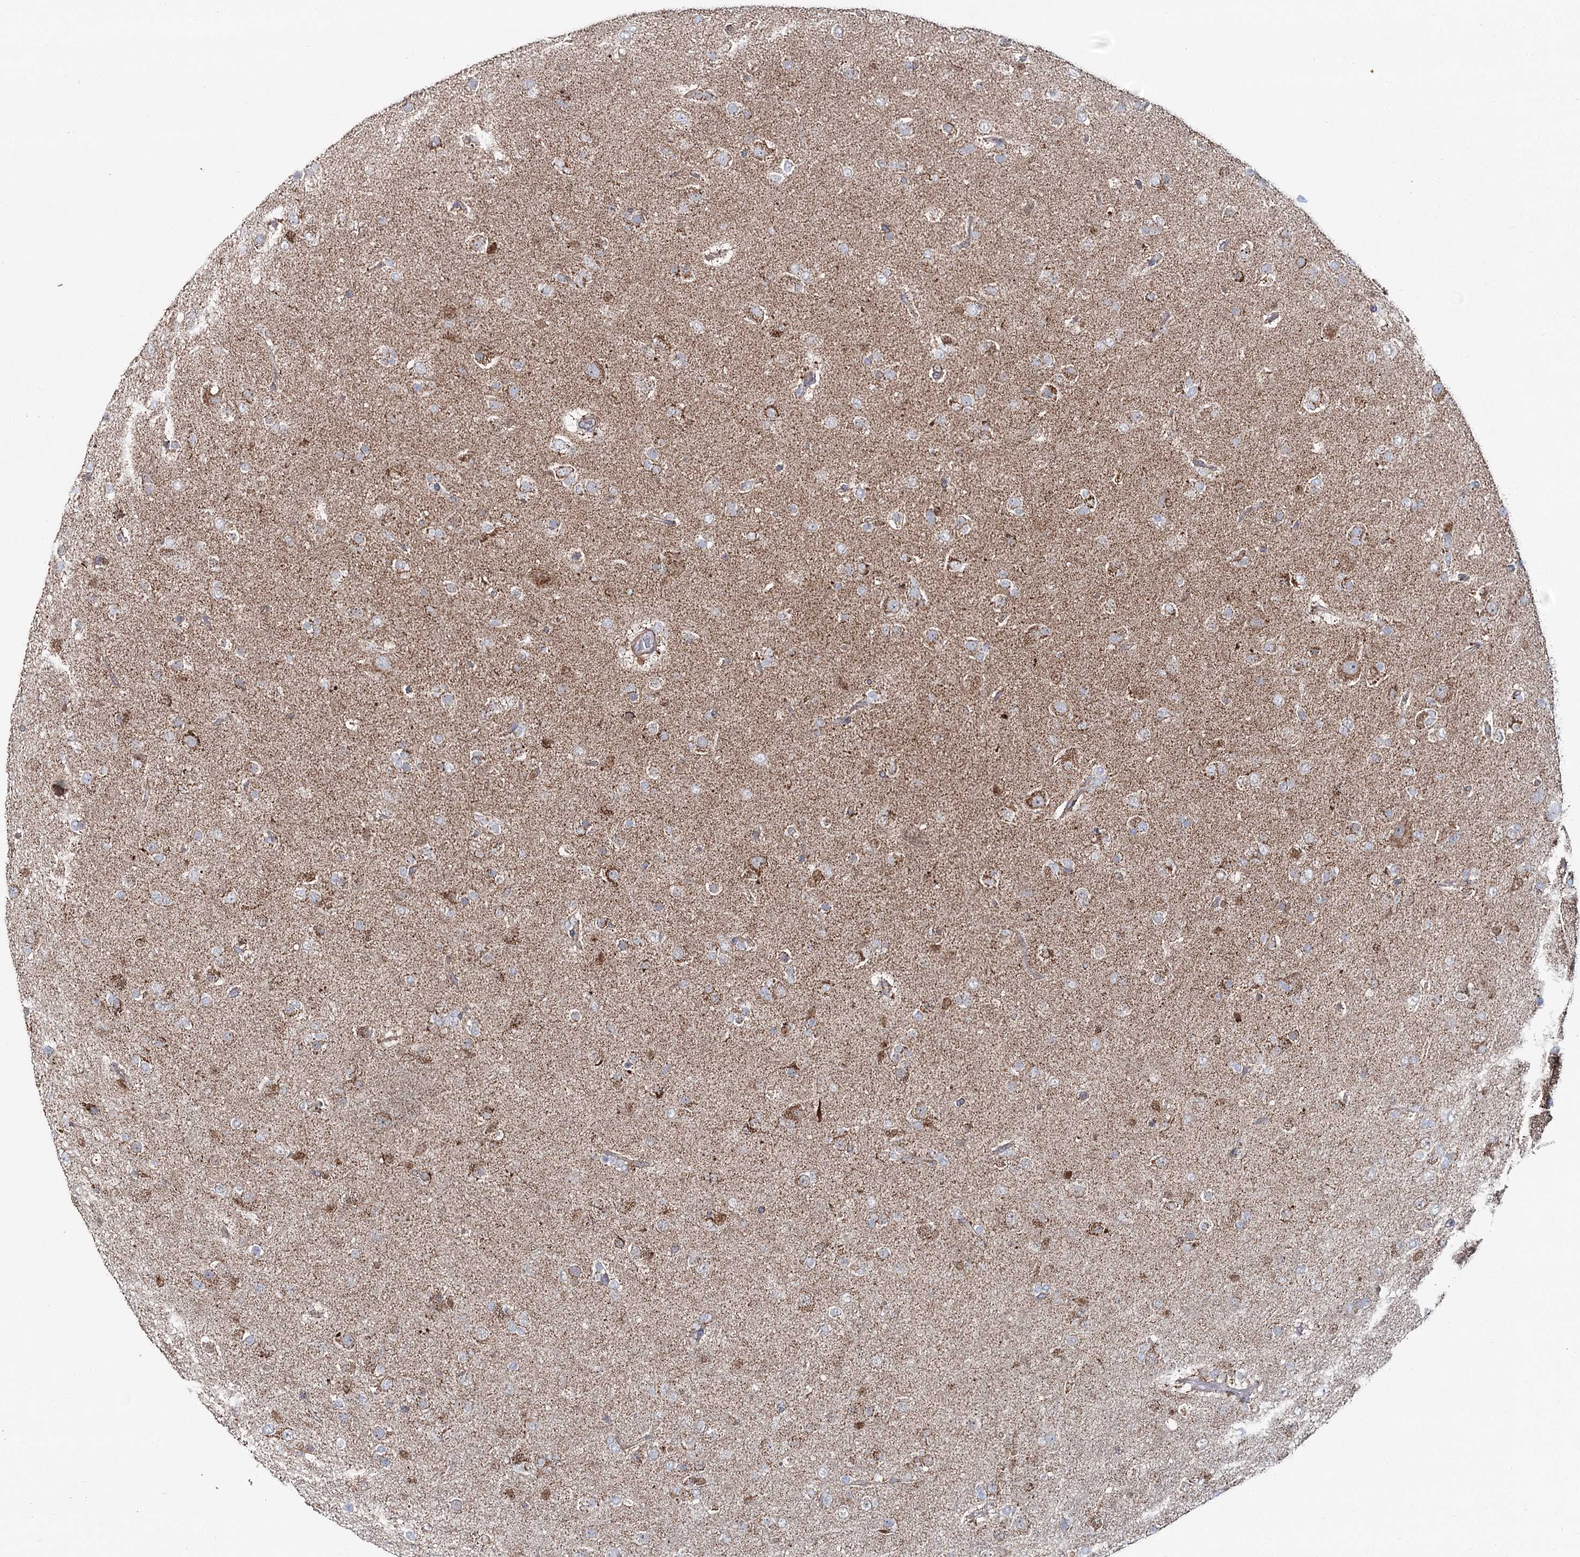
{"staining": {"intensity": "moderate", "quantity": "25%-75%", "location": "cytoplasmic/membranous"}, "tissue": "glioma", "cell_type": "Tumor cells", "image_type": "cancer", "snomed": [{"axis": "morphology", "description": "Glioma, malignant, Low grade"}, {"axis": "topography", "description": "Brain"}], "caption": "DAB (3,3'-diaminobenzidine) immunohistochemical staining of human low-grade glioma (malignant) displays moderate cytoplasmic/membranous protein staining in approximately 25%-75% of tumor cells.", "gene": "PDHX", "patient": {"sex": "male", "age": 65}}